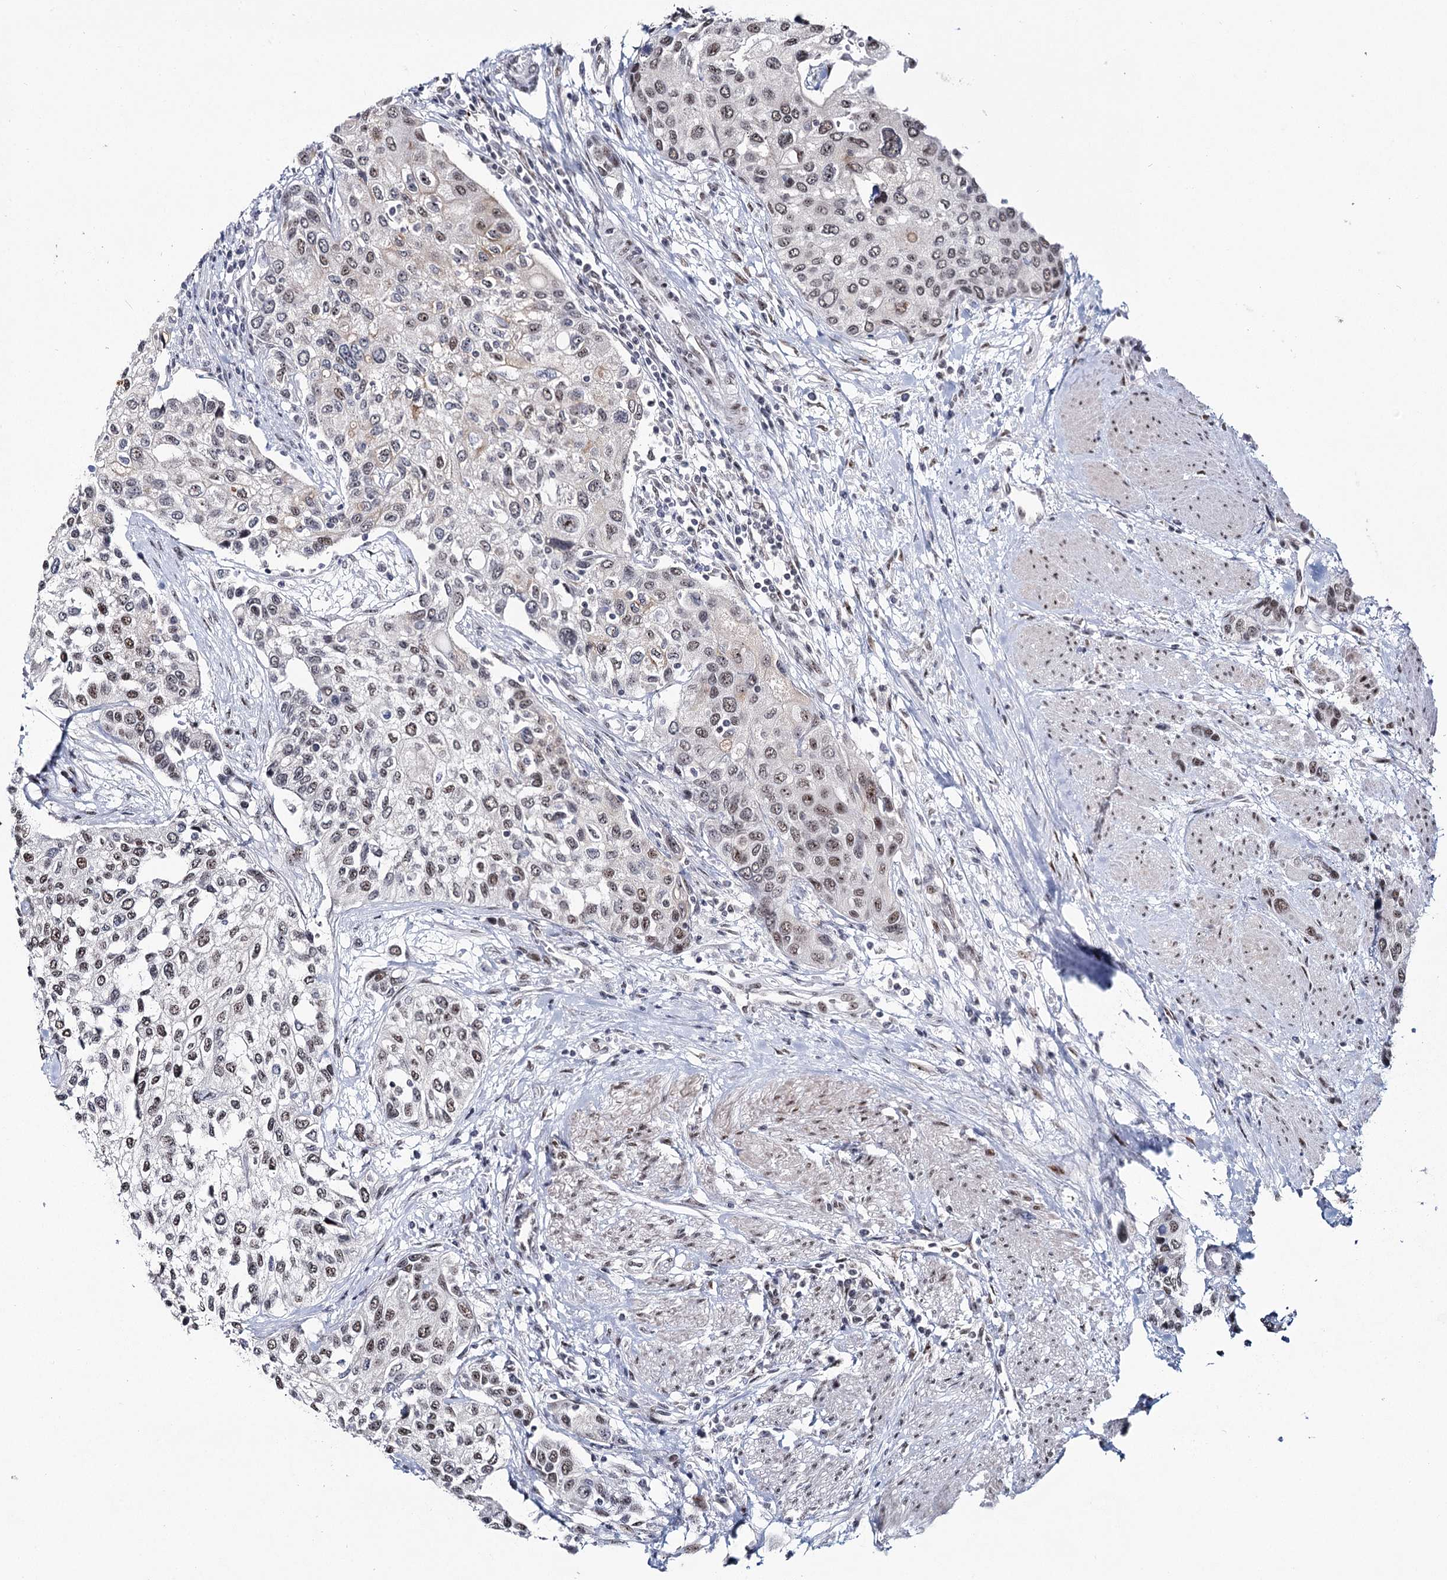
{"staining": {"intensity": "moderate", "quantity": "25%-75%", "location": "nuclear"}, "tissue": "urothelial cancer", "cell_type": "Tumor cells", "image_type": "cancer", "snomed": [{"axis": "morphology", "description": "Normal tissue, NOS"}, {"axis": "morphology", "description": "Urothelial carcinoma, High grade"}, {"axis": "topography", "description": "Vascular tissue"}, {"axis": "topography", "description": "Urinary bladder"}], "caption": "Urothelial cancer stained with a protein marker displays moderate staining in tumor cells.", "gene": "SCAF8", "patient": {"sex": "female", "age": 56}}